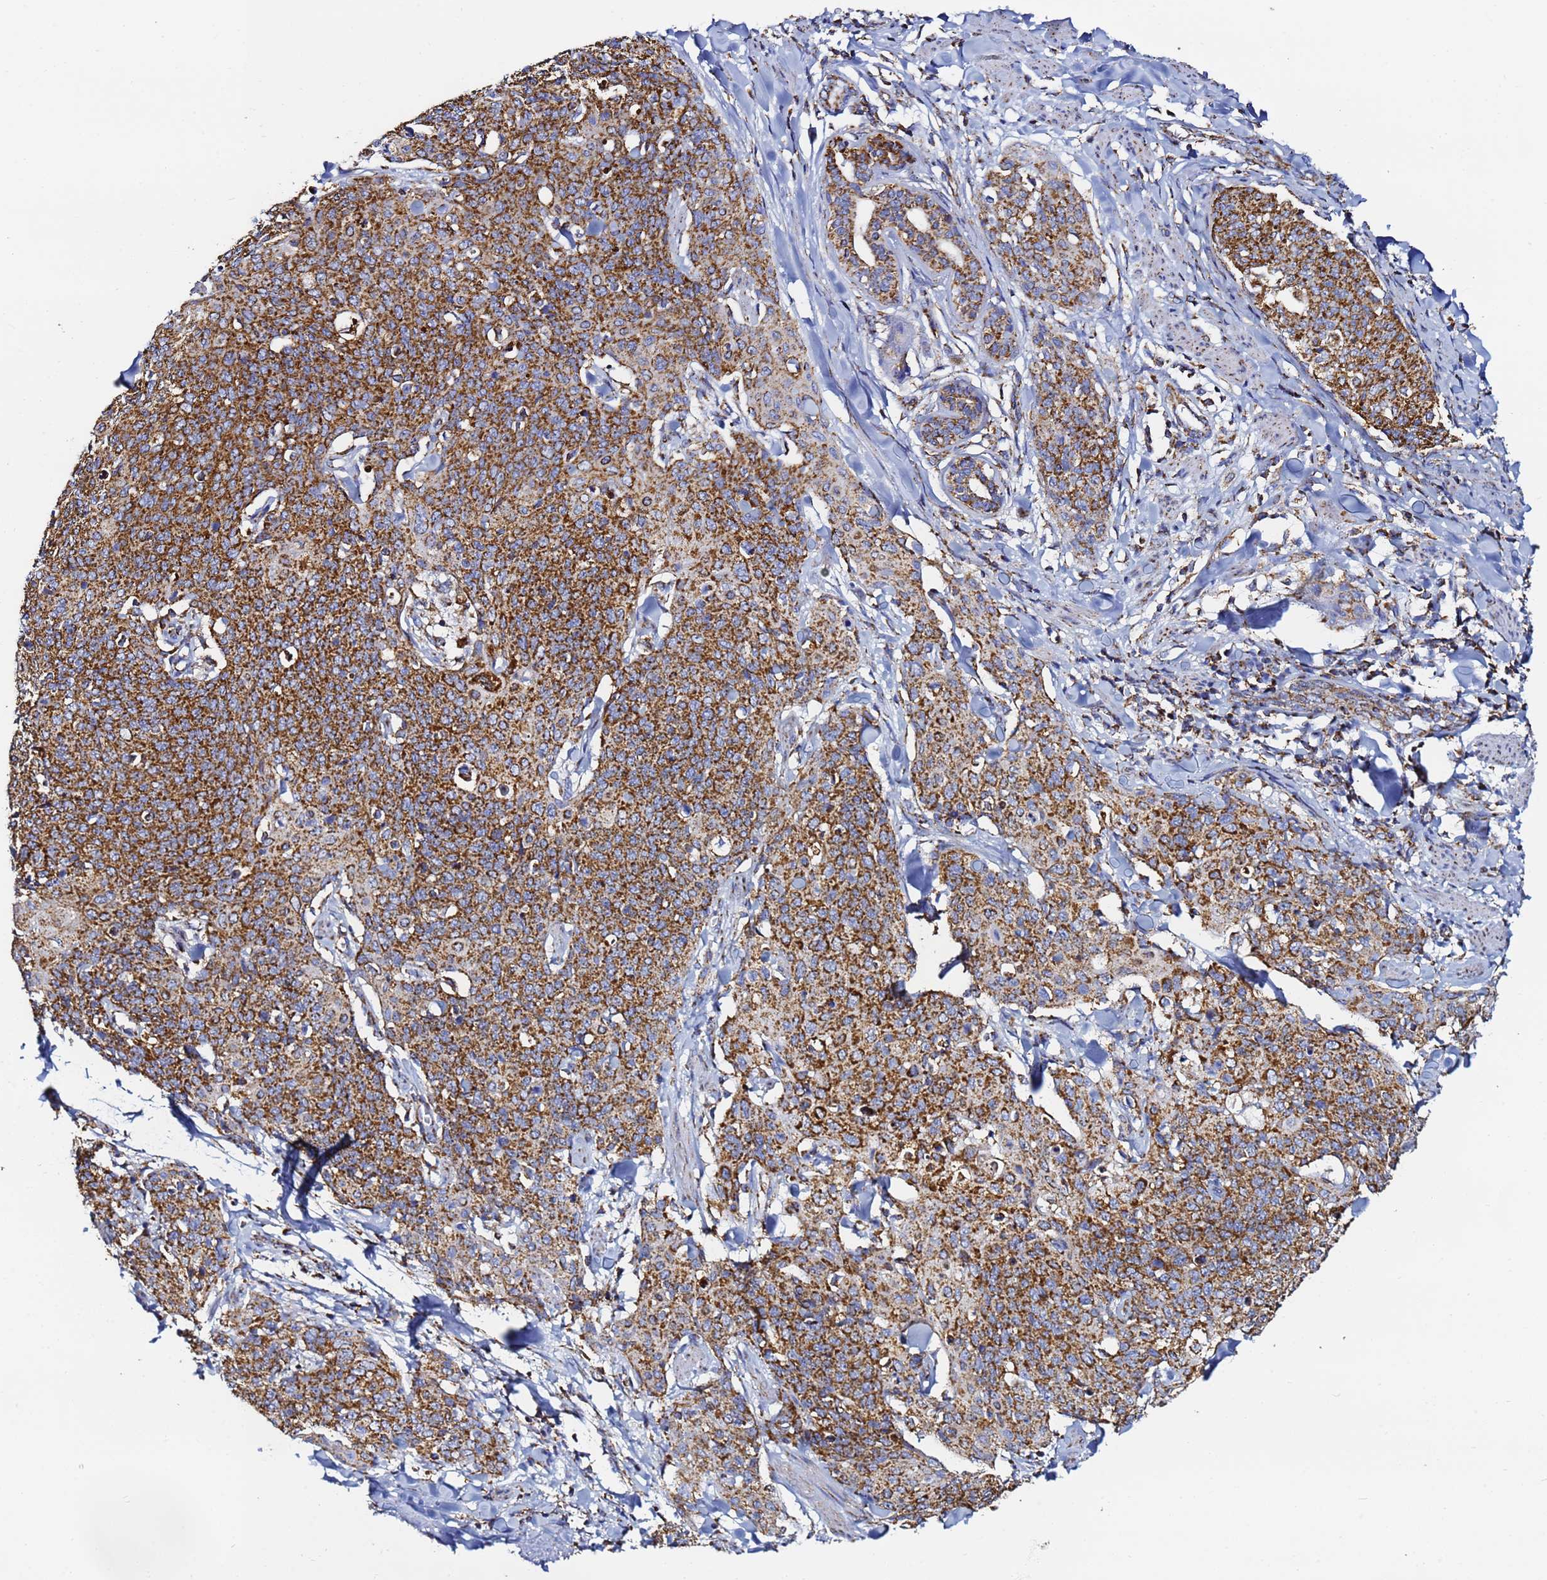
{"staining": {"intensity": "strong", "quantity": ">75%", "location": "cytoplasmic/membranous"}, "tissue": "skin cancer", "cell_type": "Tumor cells", "image_type": "cancer", "snomed": [{"axis": "morphology", "description": "Squamous cell carcinoma, NOS"}, {"axis": "topography", "description": "Skin"}, {"axis": "topography", "description": "Vulva"}], "caption": "Human squamous cell carcinoma (skin) stained with a brown dye displays strong cytoplasmic/membranous positive expression in about >75% of tumor cells.", "gene": "PHB2", "patient": {"sex": "female", "age": 85}}